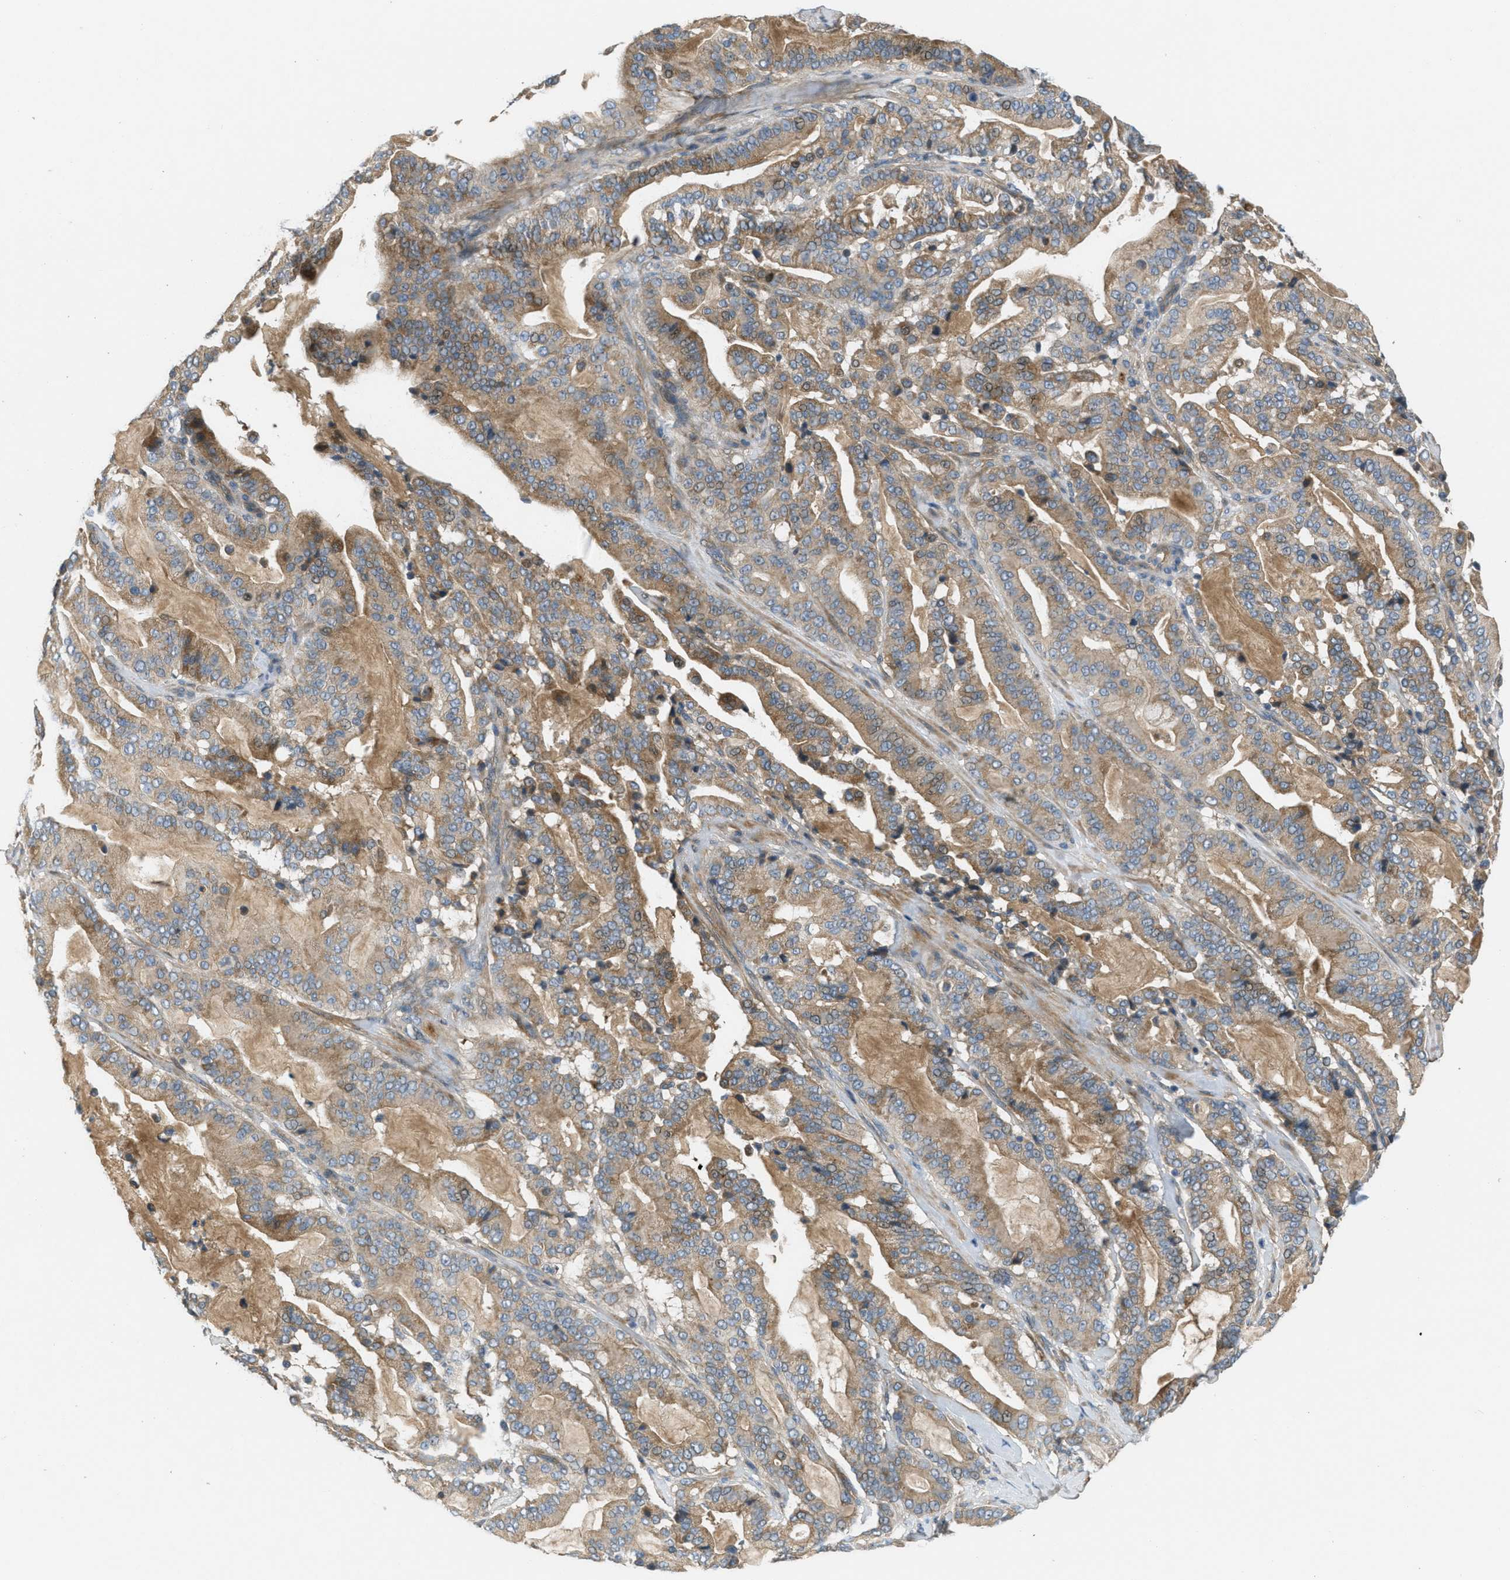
{"staining": {"intensity": "moderate", "quantity": ">75%", "location": "cytoplasmic/membranous"}, "tissue": "pancreatic cancer", "cell_type": "Tumor cells", "image_type": "cancer", "snomed": [{"axis": "morphology", "description": "Adenocarcinoma, NOS"}, {"axis": "topography", "description": "Pancreas"}], "caption": "Tumor cells show moderate cytoplasmic/membranous staining in about >75% of cells in adenocarcinoma (pancreatic).", "gene": "ADCY6", "patient": {"sex": "male", "age": 63}}